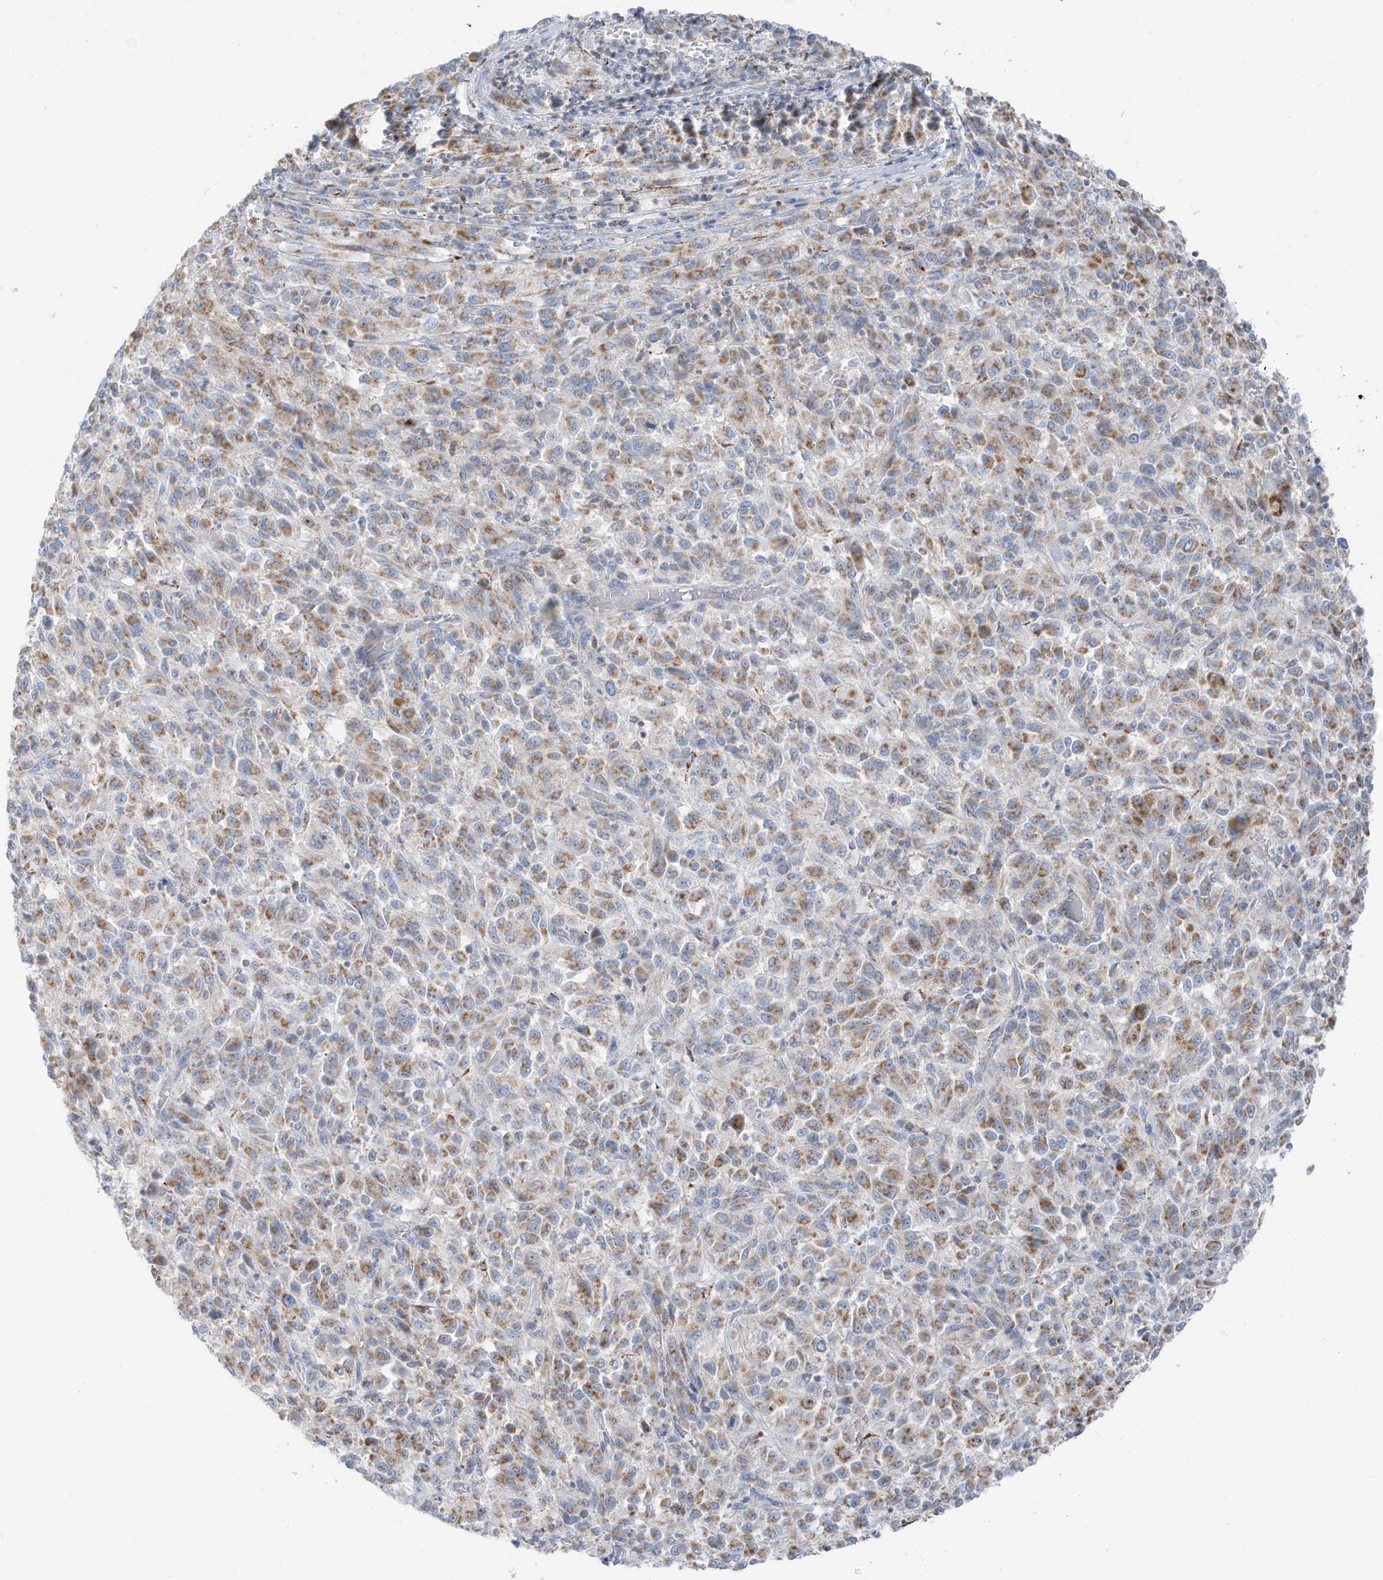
{"staining": {"intensity": "moderate", "quantity": ">75%", "location": "cytoplasmic/membranous"}, "tissue": "melanoma", "cell_type": "Tumor cells", "image_type": "cancer", "snomed": [{"axis": "morphology", "description": "Malignant melanoma, Metastatic site"}, {"axis": "topography", "description": "Lung"}], "caption": "There is medium levels of moderate cytoplasmic/membranous staining in tumor cells of malignant melanoma (metastatic site), as demonstrated by immunohistochemical staining (brown color).", "gene": "ETHE1", "patient": {"sex": "male", "age": 64}}